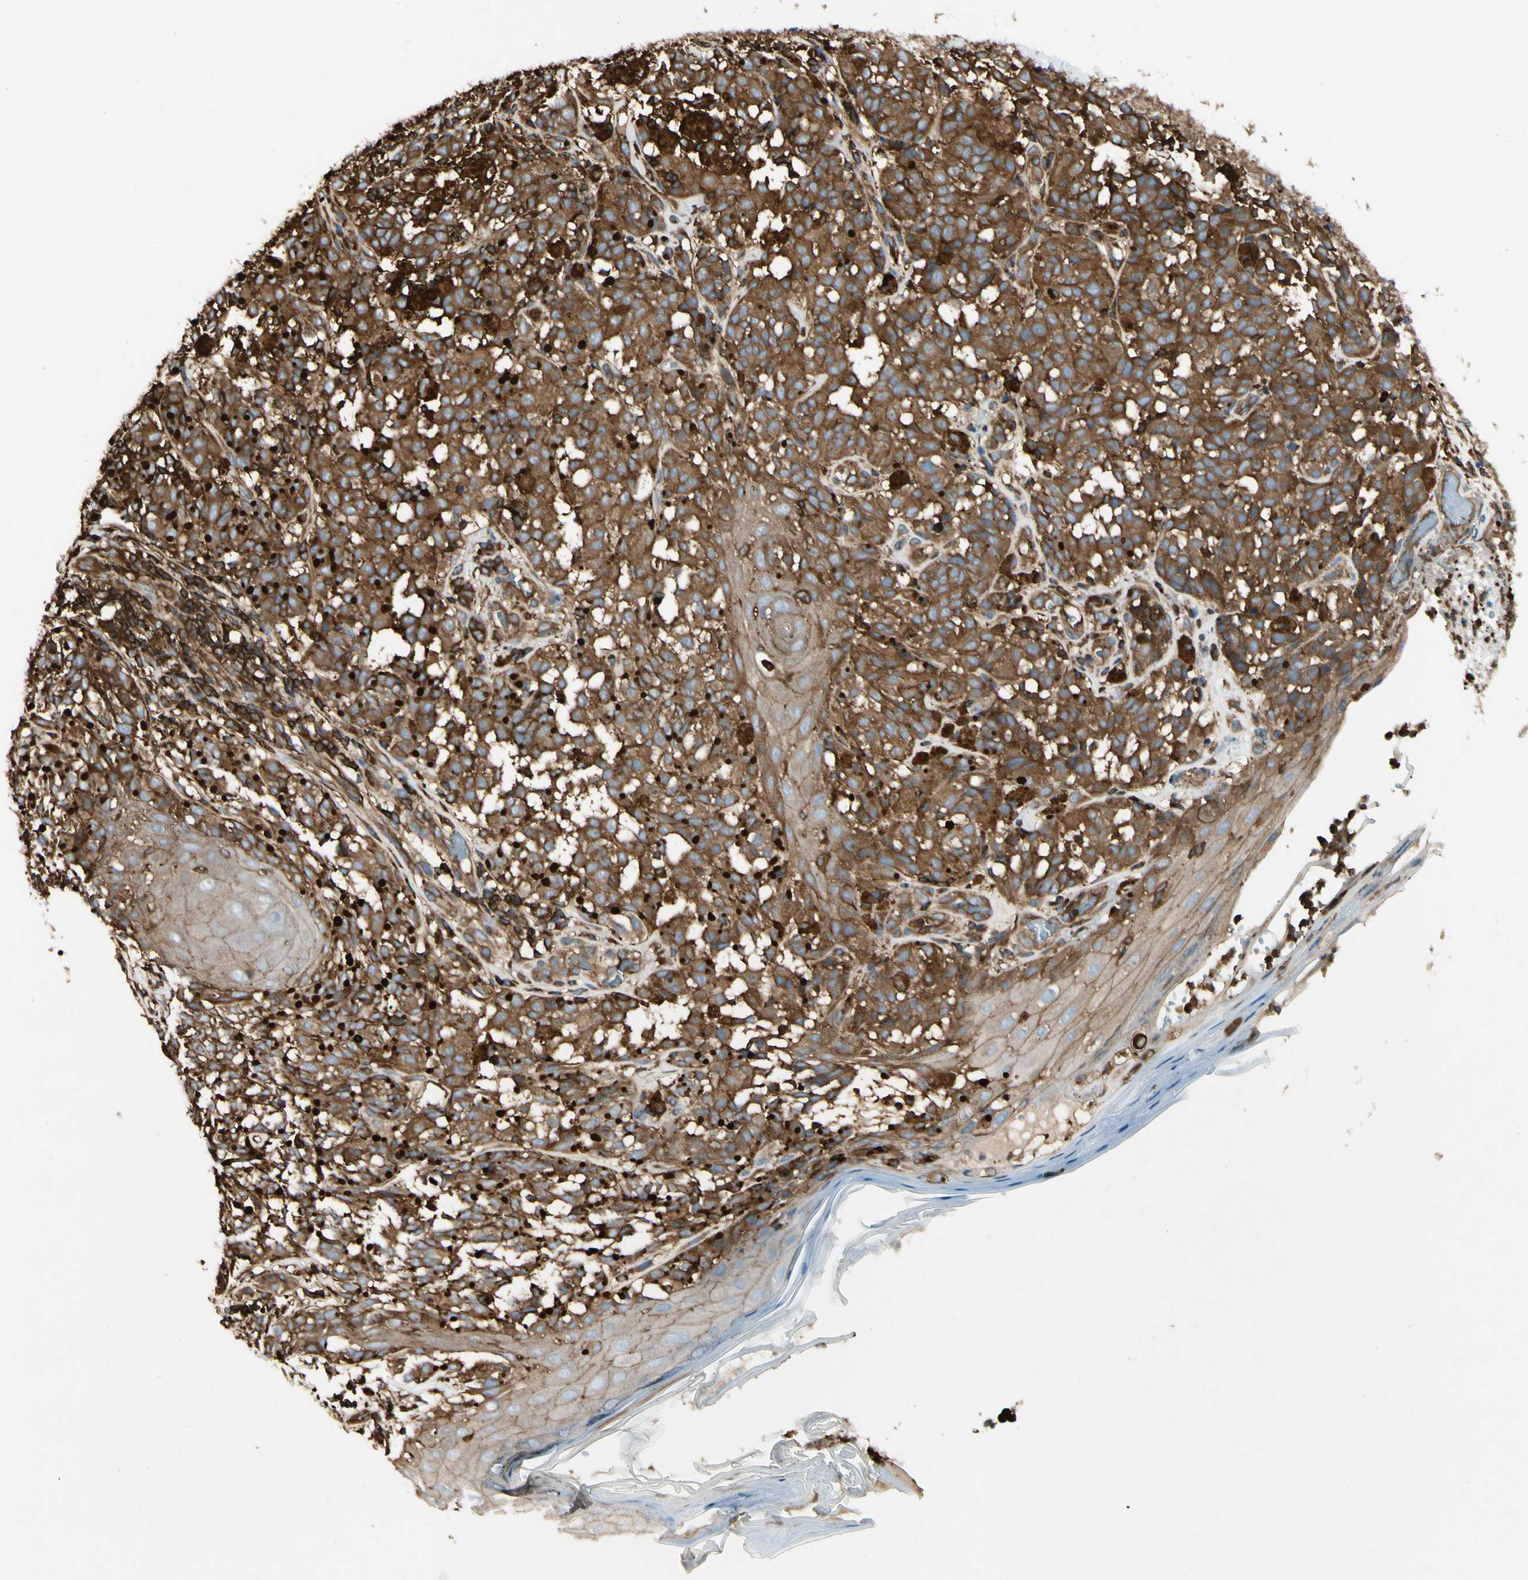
{"staining": {"intensity": "strong", "quantity": ">75%", "location": "cytoplasmic/membranous"}, "tissue": "melanoma", "cell_type": "Tumor cells", "image_type": "cancer", "snomed": [{"axis": "morphology", "description": "Malignant melanoma, NOS"}, {"axis": "topography", "description": "Skin"}], "caption": "Malignant melanoma stained with IHC exhibits strong cytoplasmic/membranous staining in about >75% of tumor cells. The protein of interest is shown in brown color, while the nuclei are stained blue.", "gene": "ARPC2", "patient": {"sex": "female", "age": 46}}